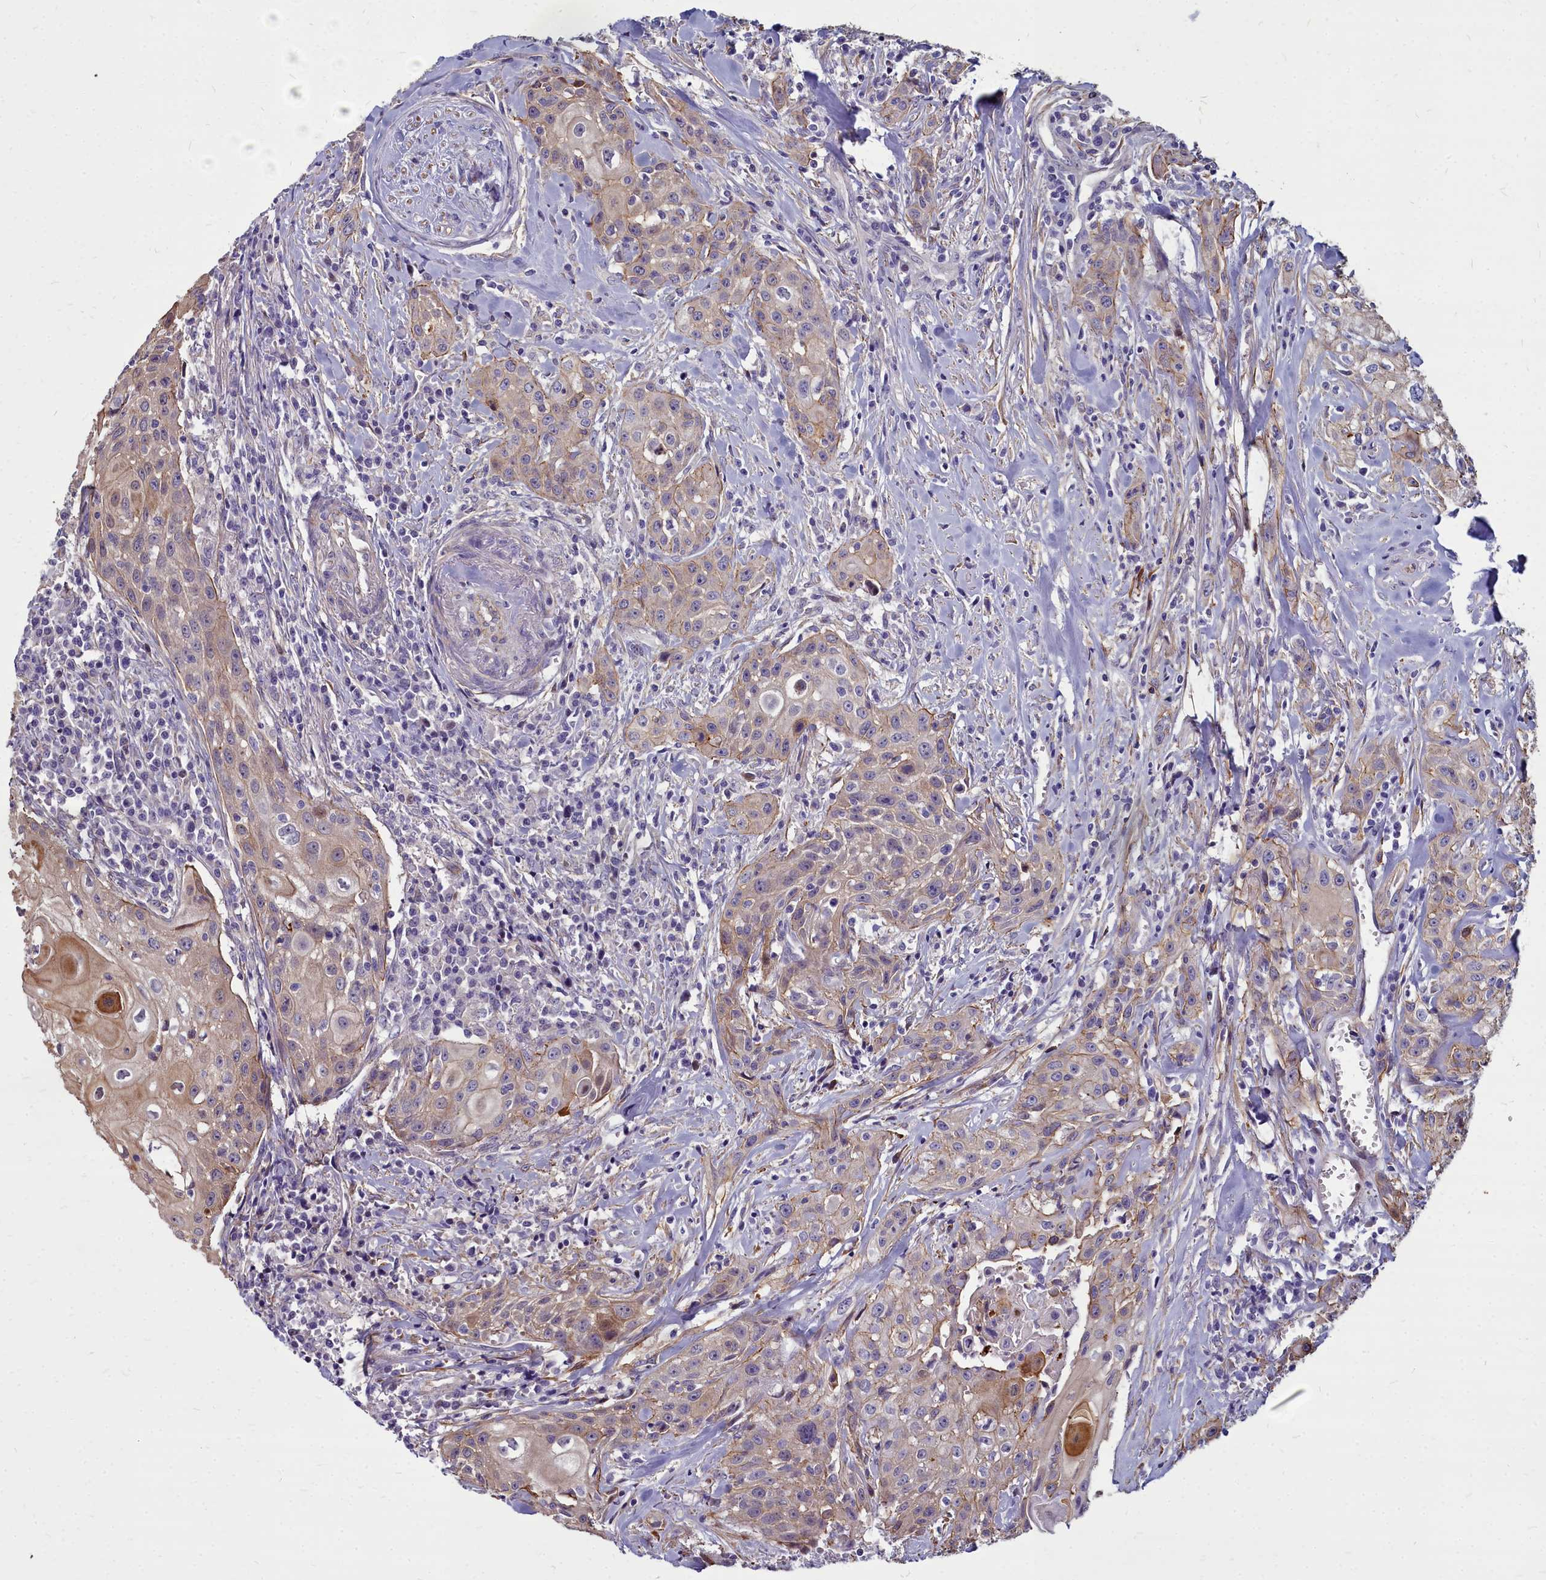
{"staining": {"intensity": "weak", "quantity": ">75%", "location": "cytoplasmic/membranous"}, "tissue": "head and neck cancer", "cell_type": "Tumor cells", "image_type": "cancer", "snomed": [{"axis": "morphology", "description": "Squamous cell carcinoma, NOS"}, {"axis": "topography", "description": "Oral tissue"}, {"axis": "topography", "description": "Head-Neck"}], "caption": "IHC micrograph of neoplastic tissue: head and neck cancer stained using IHC demonstrates low levels of weak protein expression localized specifically in the cytoplasmic/membranous of tumor cells, appearing as a cytoplasmic/membranous brown color.", "gene": "TTC5", "patient": {"sex": "female", "age": 82}}